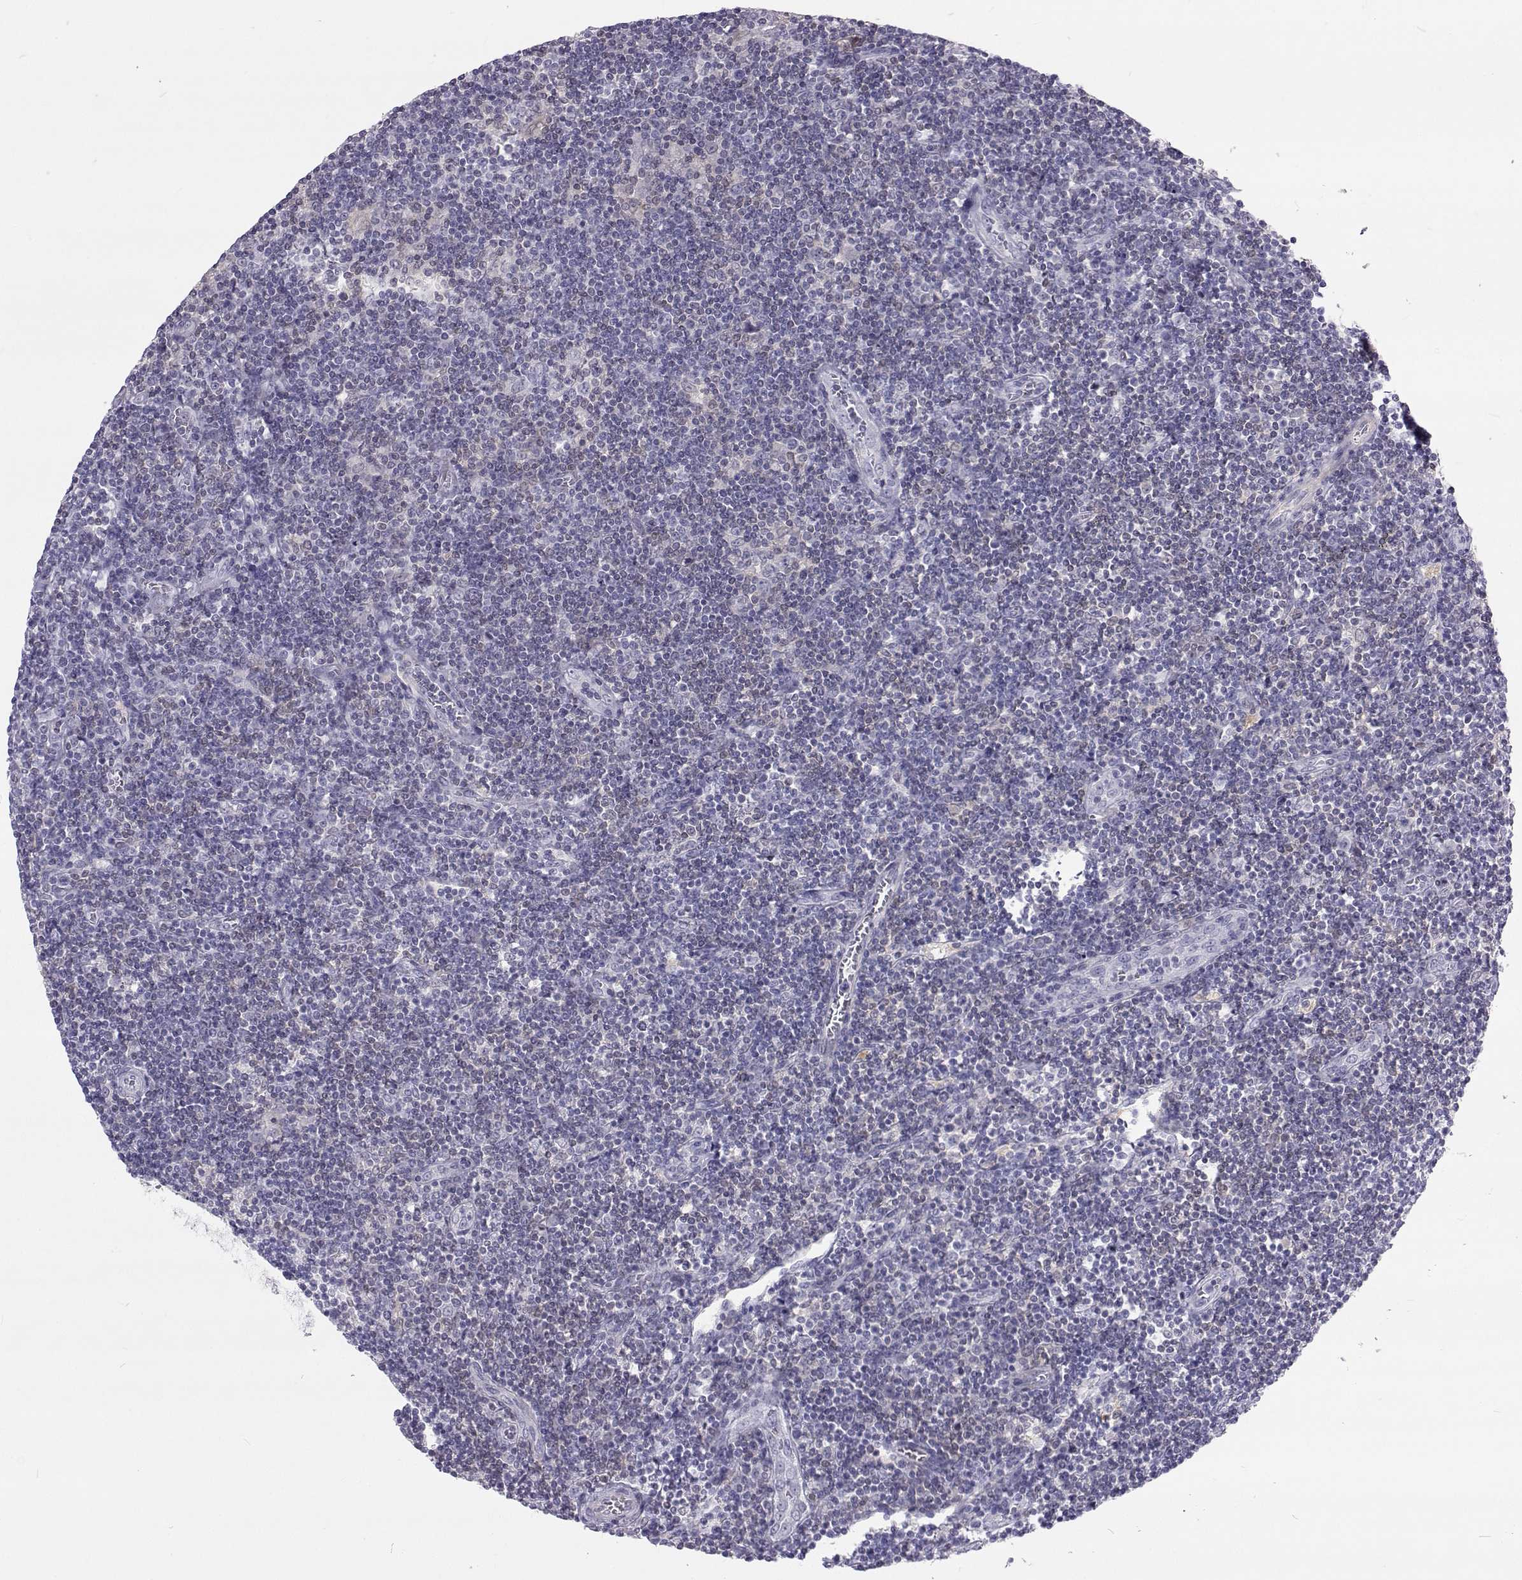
{"staining": {"intensity": "negative", "quantity": "none", "location": "none"}, "tissue": "lymphoma", "cell_type": "Tumor cells", "image_type": "cancer", "snomed": [{"axis": "morphology", "description": "Hodgkin's disease, NOS"}, {"axis": "topography", "description": "Lymph node"}], "caption": "High power microscopy photomicrograph of an immunohistochemistry (IHC) image of Hodgkin's disease, revealing no significant expression in tumor cells.", "gene": "GALM", "patient": {"sex": "male", "age": 40}}